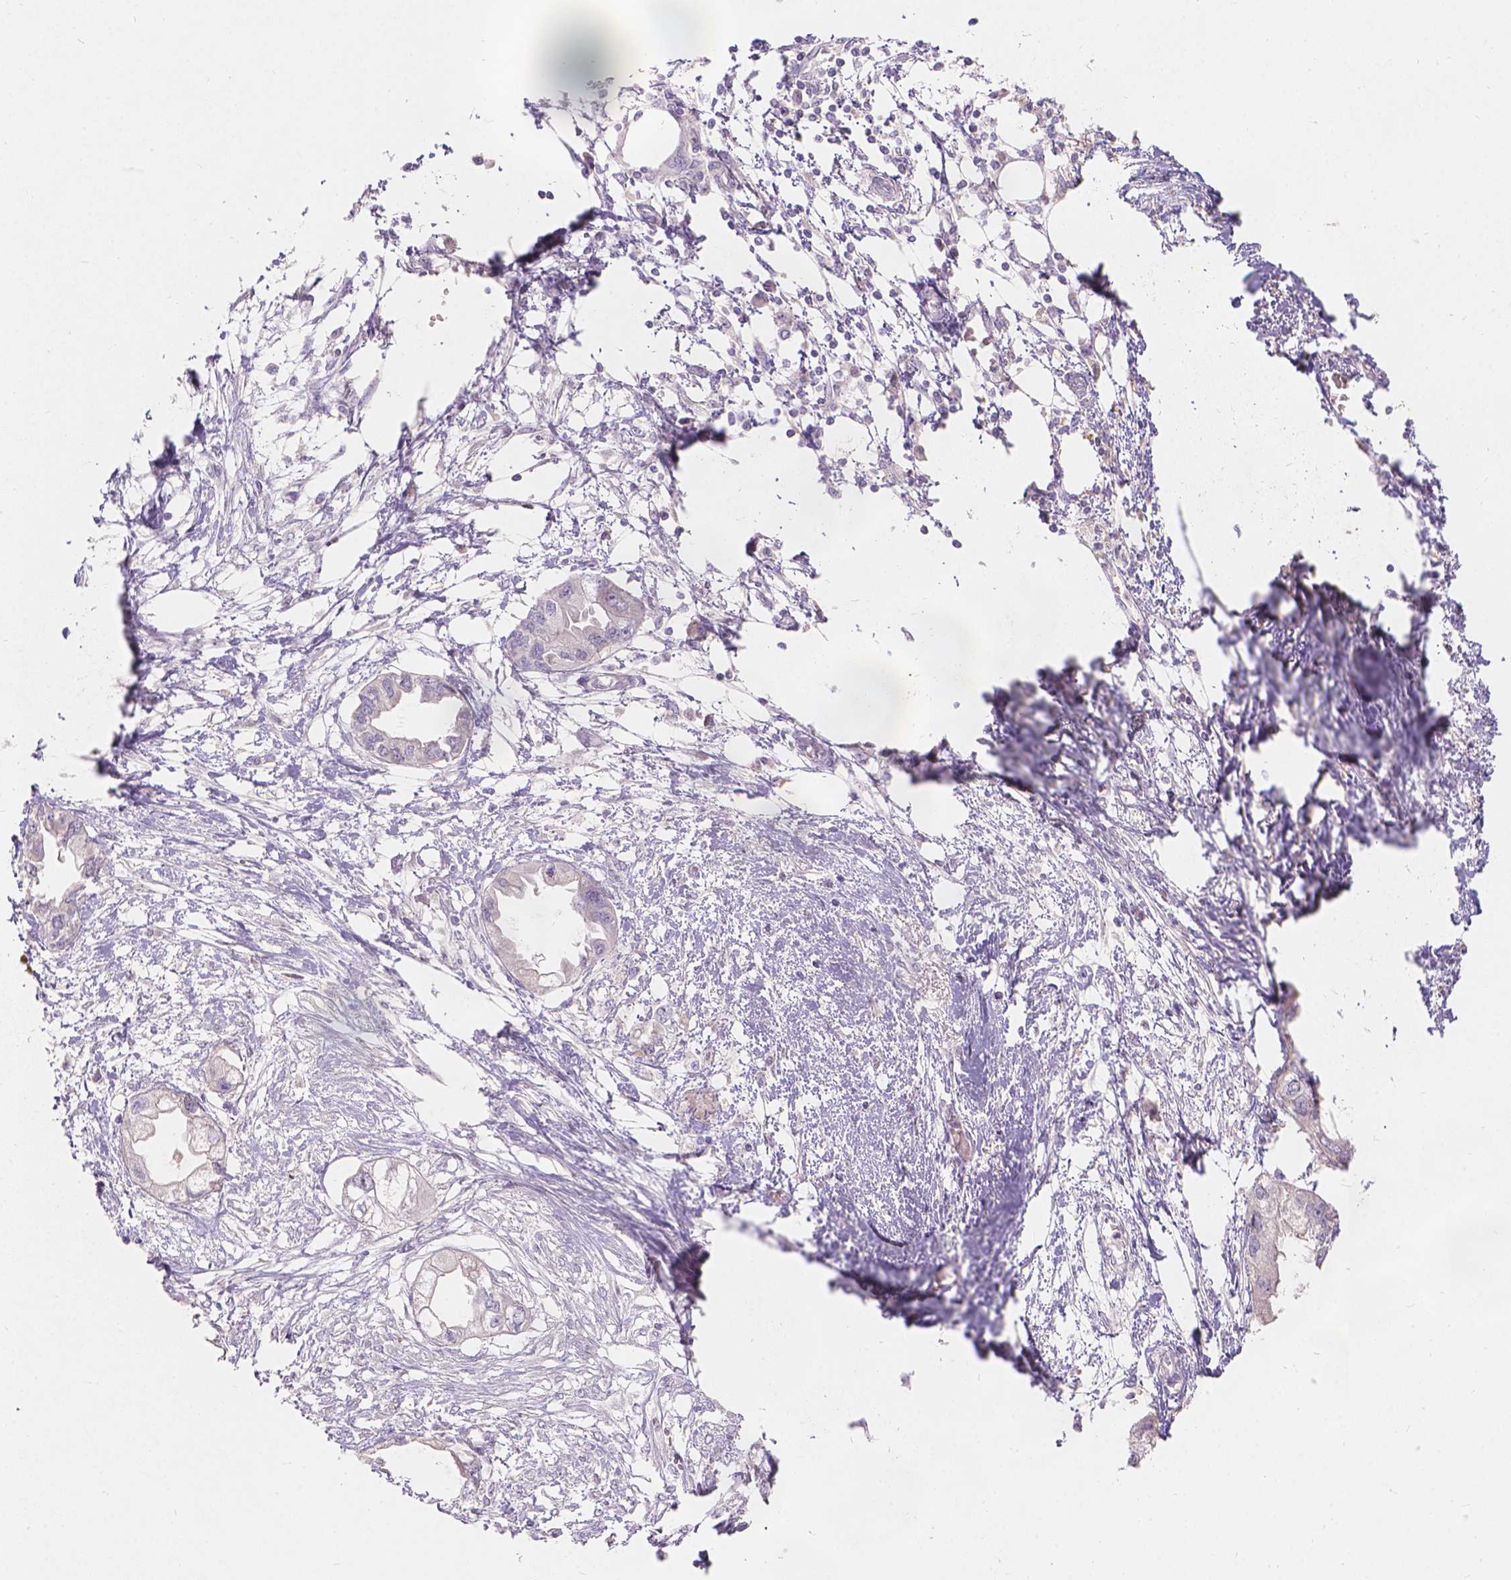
{"staining": {"intensity": "negative", "quantity": "none", "location": "none"}, "tissue": "endometrial cancer", "cell_type": "Tumor cells", "image_type": "cancer", "snomed": [{"axis": "morphology", "description": "Adenocarcinoma, NOS"}, {"axis": "morphology", "description": "Adenocarcinoma, metastatic, NOS"}, {"axis": "topography", "description": "Adipose tissue"}, {"axis": "topography", "description": "Endometrium"}], "caption": "Metastatic adenocarcinoma (endometrial) was stained to show a protein in brown. There is no significant positivity in tumor cells. The staining was performed using DAB to visualize the protein expression in brown, while the nuclei were stained in blue with hematoxylin (Magnification: 20x).", "gene": "DCAF4L1", "patient": {"sex": "female", "age": 67}}